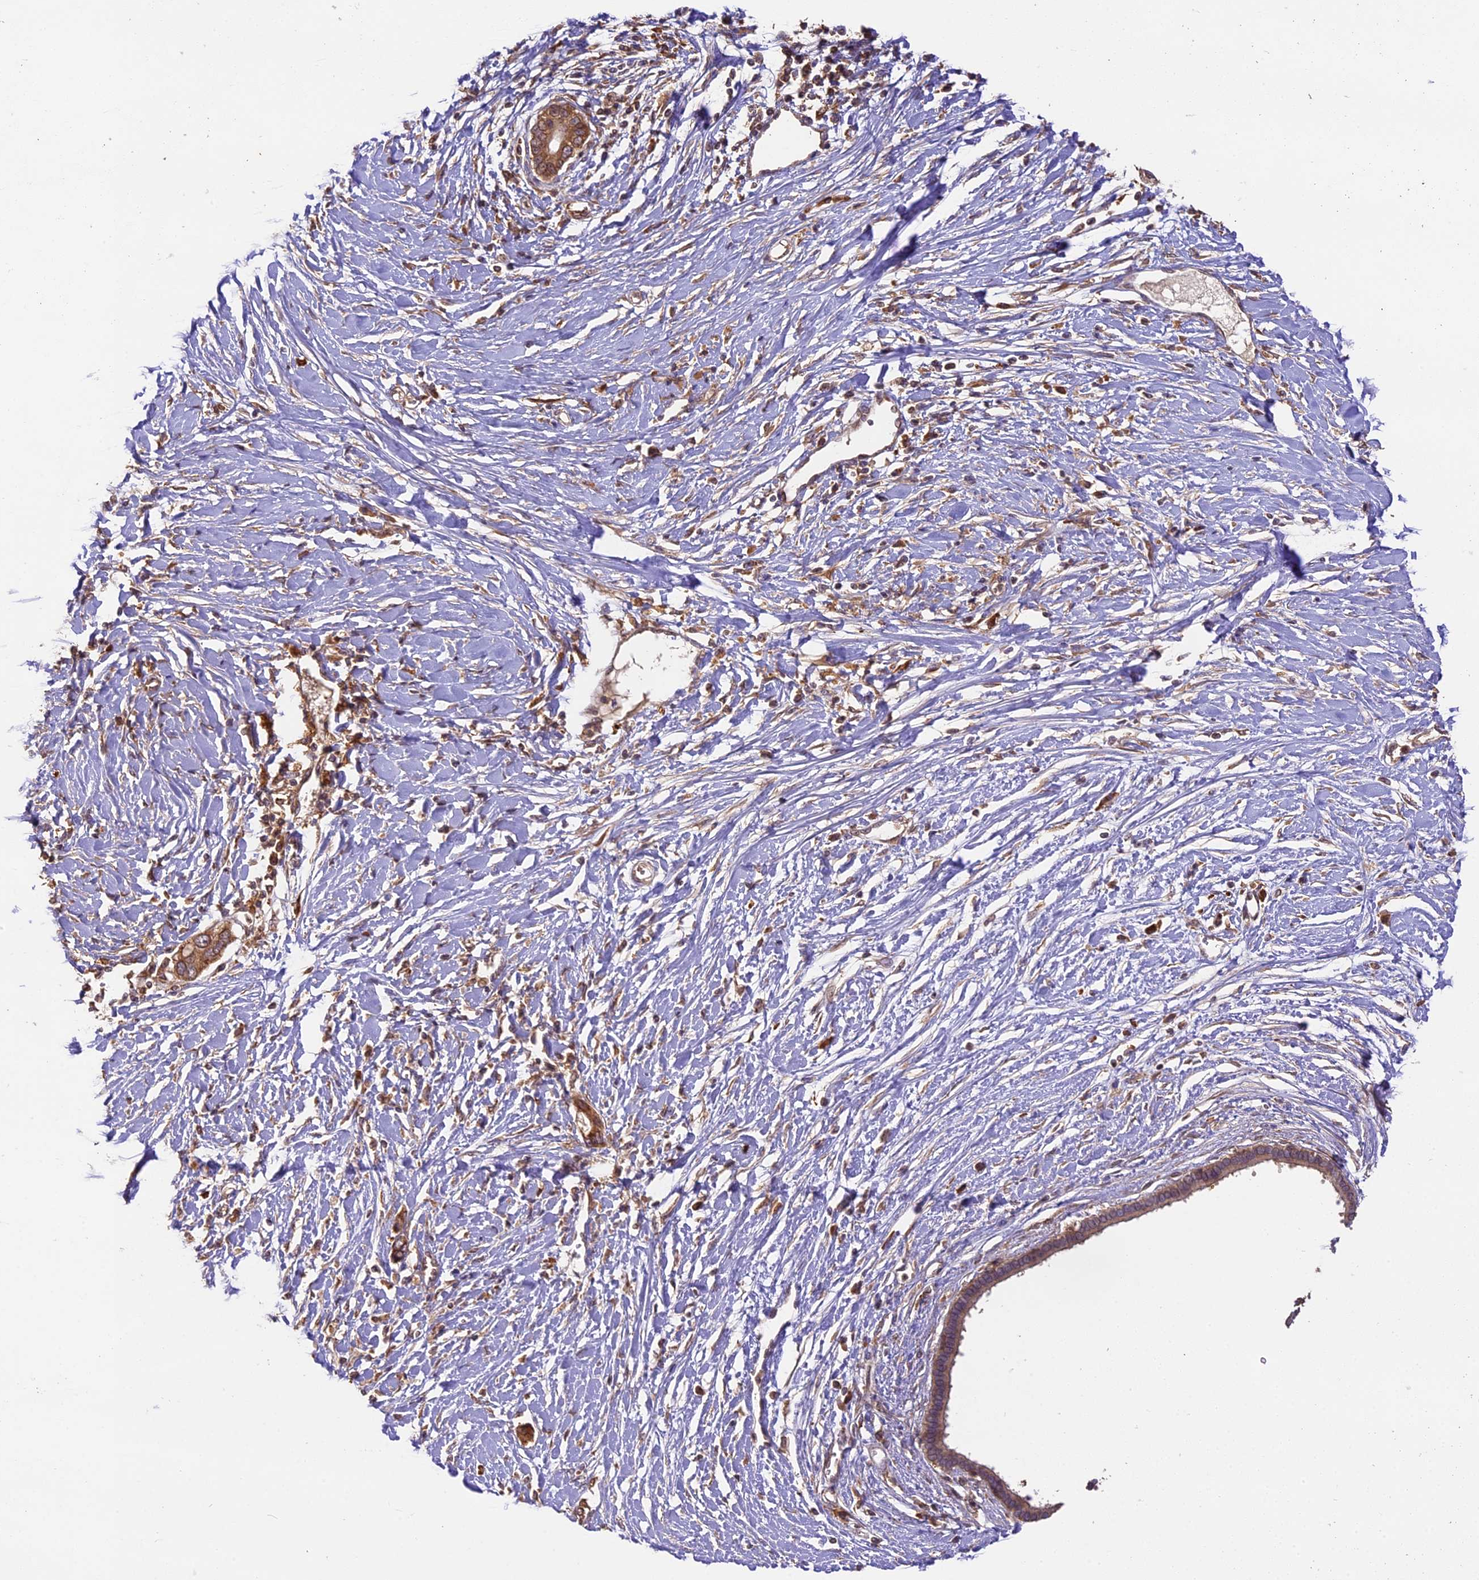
{"staining": {"intensity": "moderate", "quantity": ">75%", "location": "cytoplasmic/membranous"}, "tissue": "pancreatic cancer", "cell_type": "Tumor cells", "image_type": "cancer", "snomed": [{"axis": "morphology", "description": "Normal tissue, NOS"}, {"axis": "morphology", "description": "Adenocarcinoma, NOS"}, {"axis": "topography", "description": "Pancreas"}, {"axis": "topography", "description": "Peripheral nerve tissue"}], "caption": "Immunohistochemical staining of human pancreatic adenocarcinoma demonstrates moderate cytoplasmic/membranous protein staining in approximately >75% of tumor cells.", "gene": "BRAP", "patient": {"sex": "male", "age": 59}}